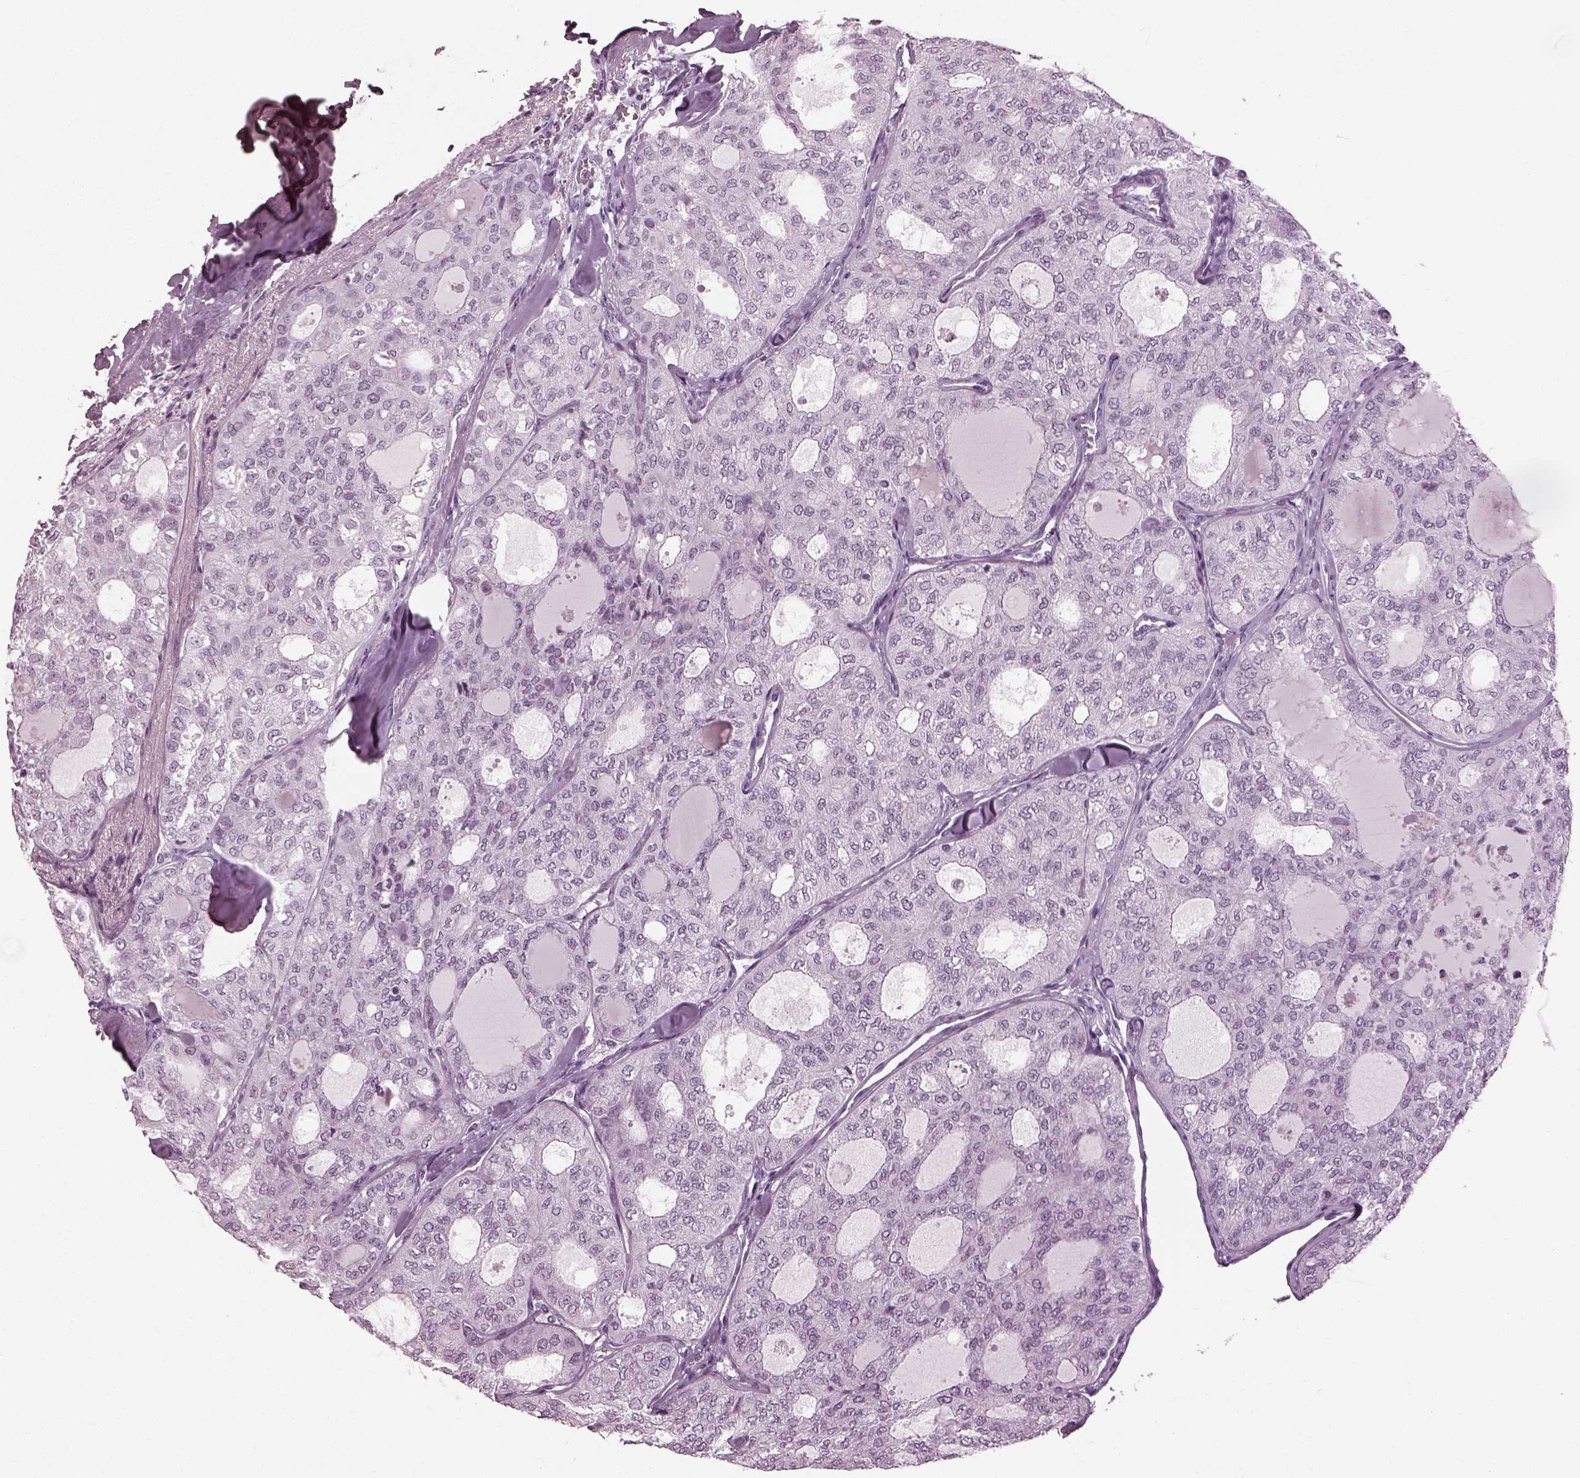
{"staining": {"intensity": "negative", "quantity": "none", "location": "none"}, "tissue": "thyroid cancer", "cell_type": "Tumor cells", "image_type": "cancer", "snomed": [{"axis": "morphology", "description": "Follicular adenoma carcinoma, NOS"}, {"axis": "topography", "description": "Thyroid gland"}], "caption": "Immunohistochemistry of human follicular adenoma carcinoma (thyroid) reveals no expression in tumor cells.", "gene": "ADGRG2", "patient": {"sex": "male", "age": 75}}